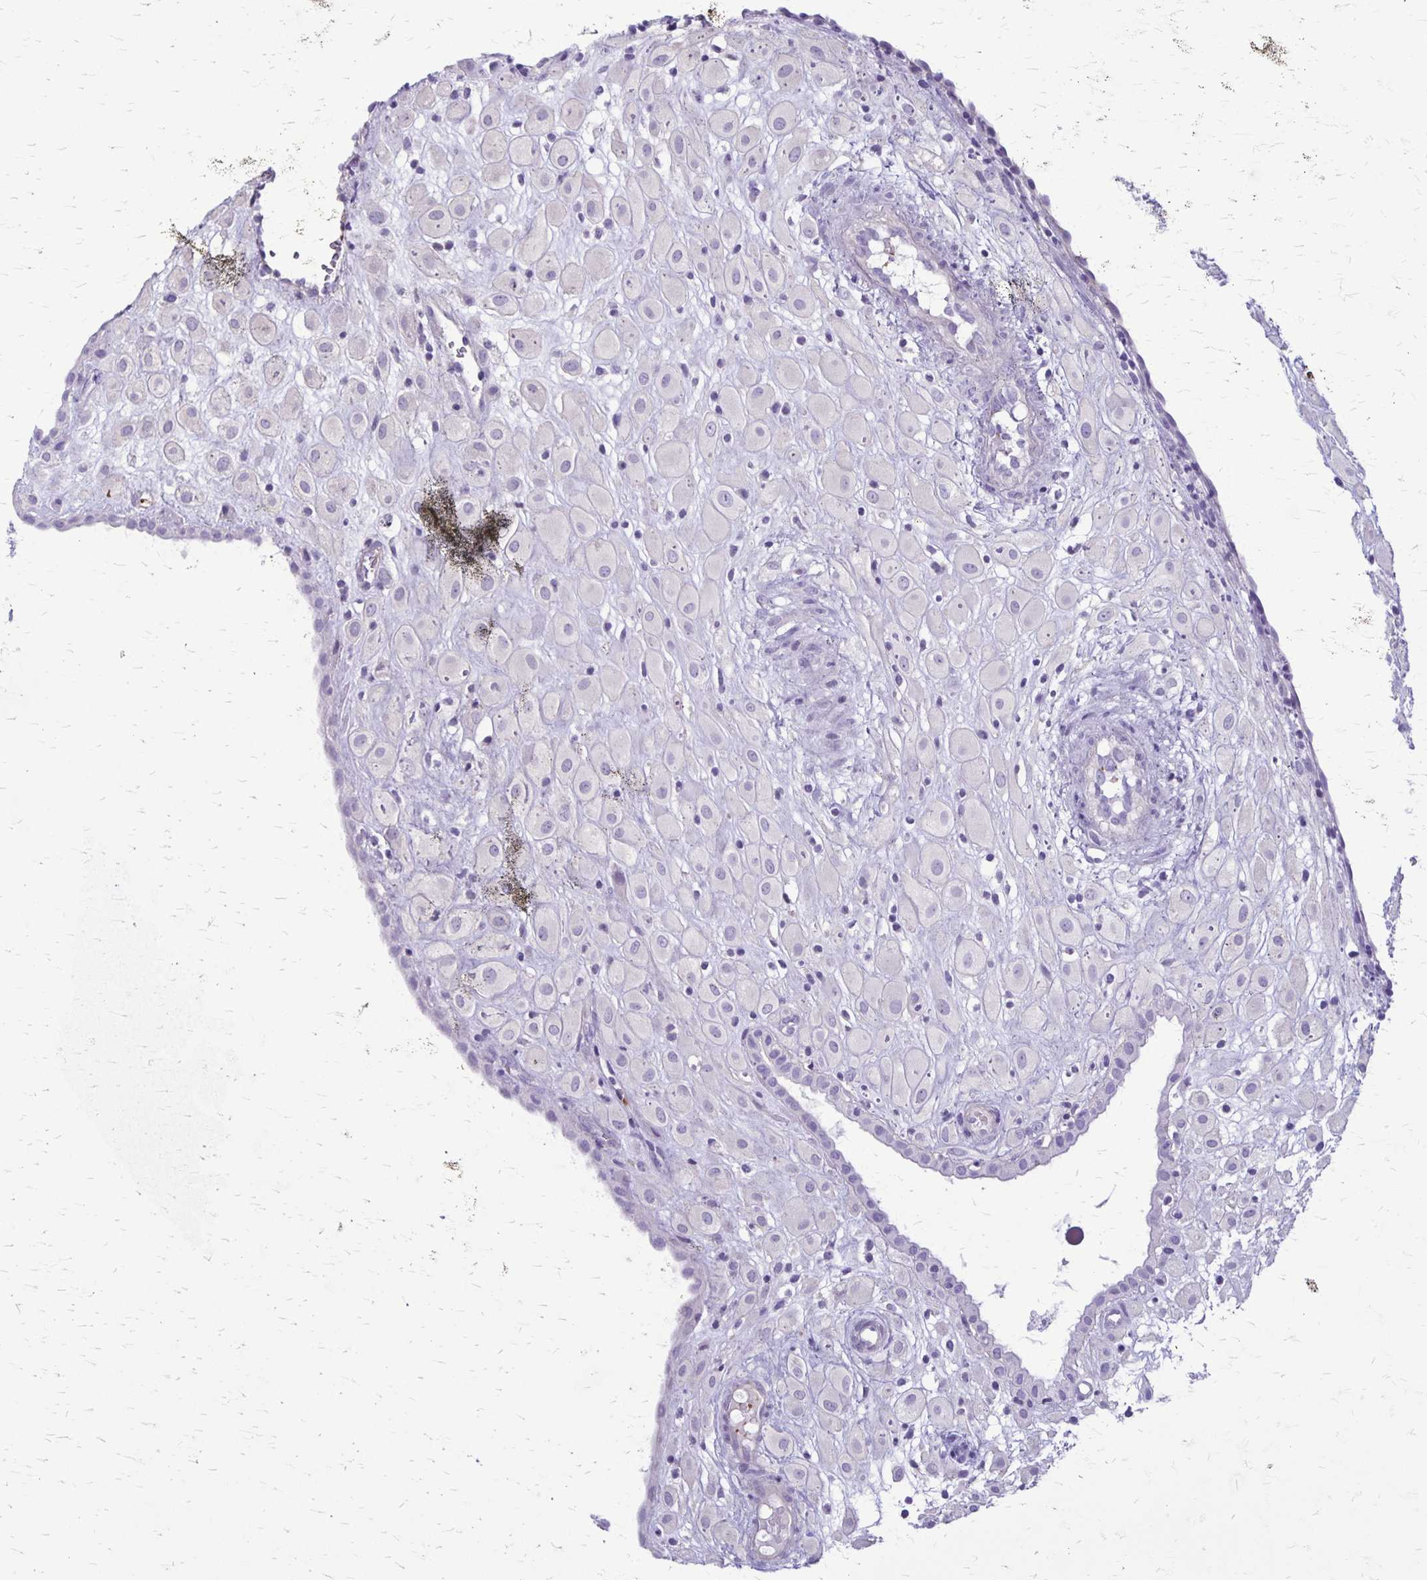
{"staining": {"intensity": "negative", "quantity": "none", "location": "none"}, "tissue": "placenta", "cell_type": "Decidual cells", "image_type": "normal", "snomed": [{"axis": "morphology", "description": "Normal tissue, NOS"}, {"axis": "topography", "description": "Placenta"}], "caption": "Immunohistochemistry histopathology image of benign human placenta stained for a protein (brown), which displays no positivity in decidual cells. (Stains: DAB (3,3'-diaminobenzidine) immunohistochemistry (IHC) with hematoxylin counter stain, Microscopy: brightfield microscopy at high magnification).", "gene": "GP9", "patient": {"sex": "female", "age": 24}}